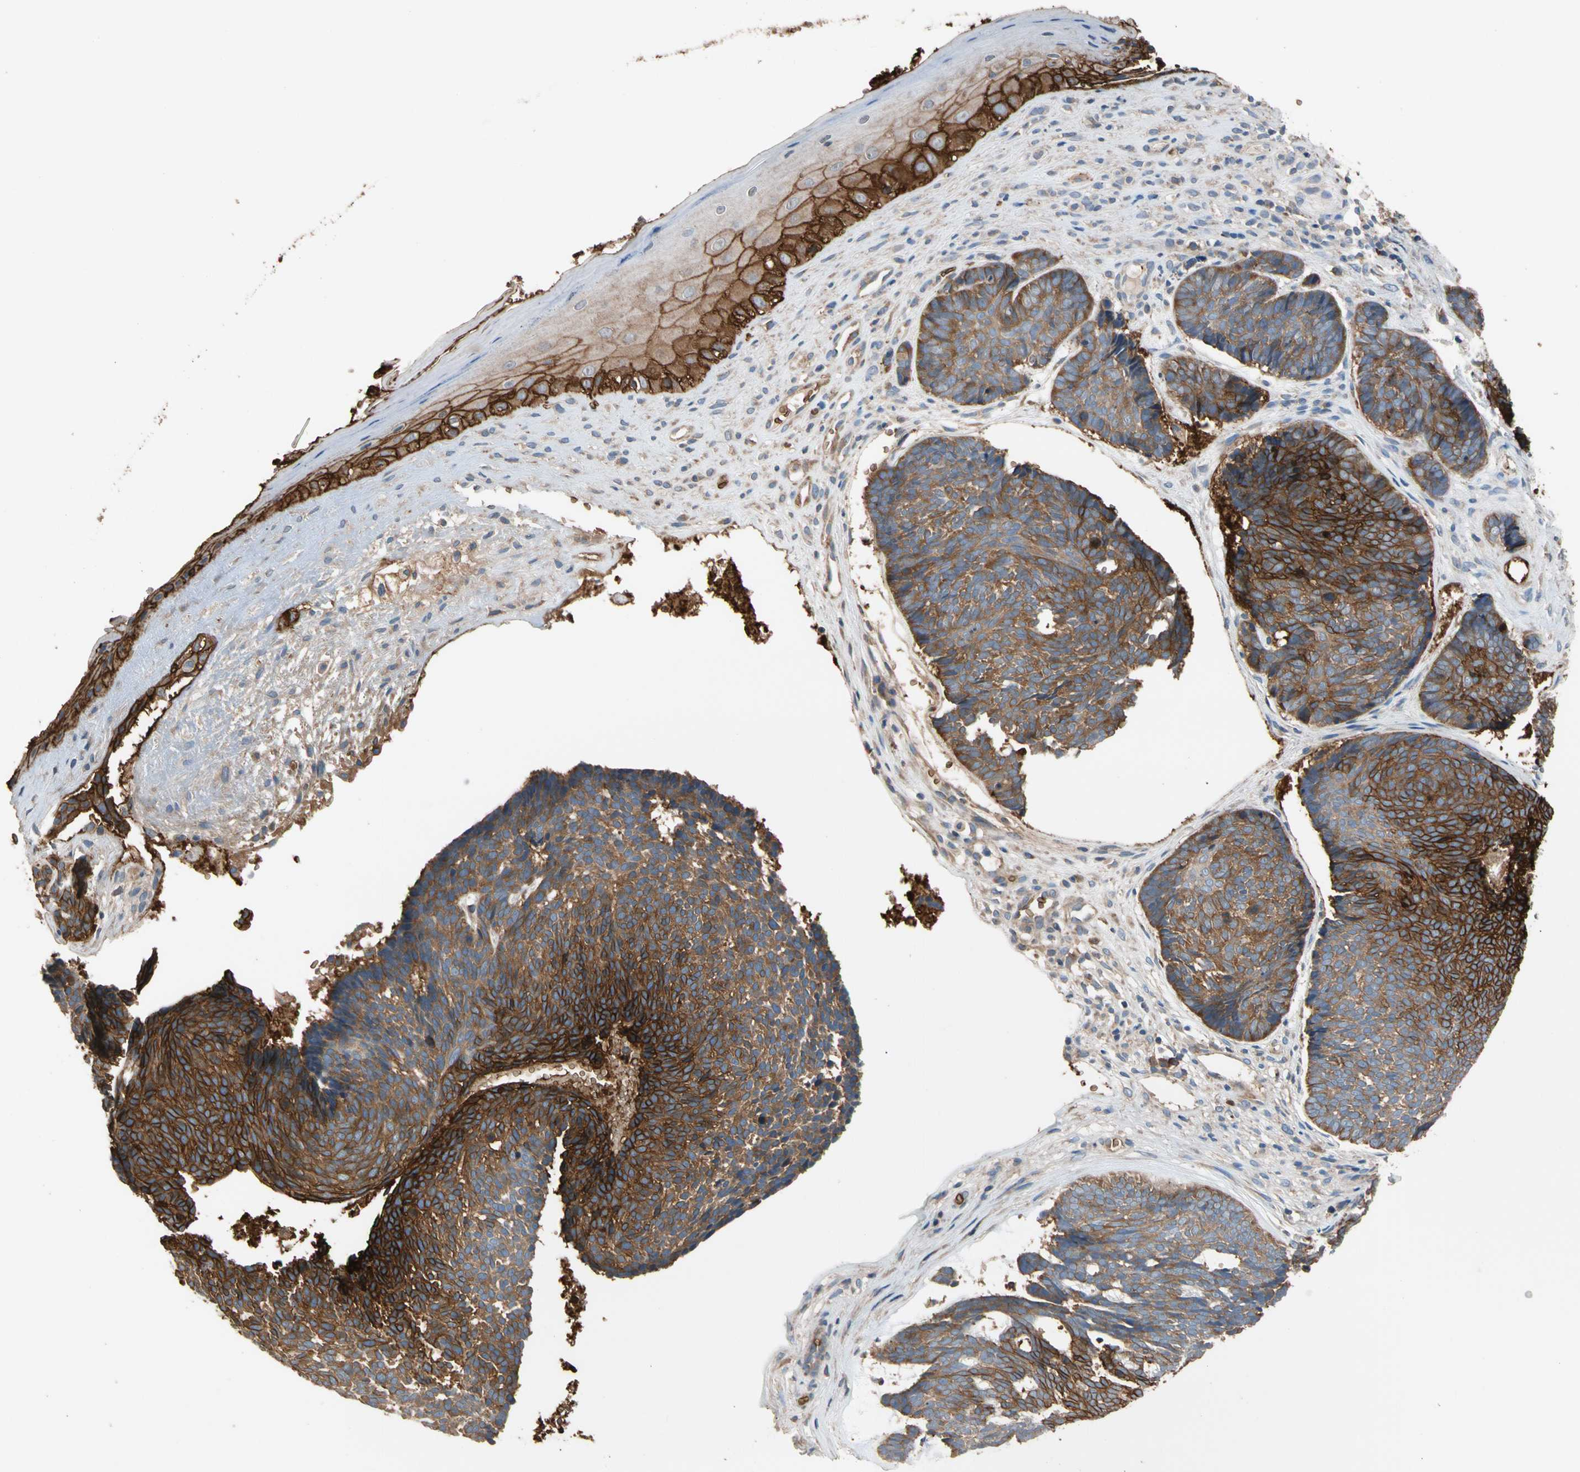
{"staining": {"intensity": "strong", "quantity": ">75%", "location": "cytoplasmic/membranous"}, "tissue": "skin cancer", "cell_type": "Tumor cells", "image_type": "cancer", "snomed": [{"axis": "morphology", "description": "Basal cell carcinoma"}, {"axis": "topography", "description": "Skin"}], "caption": "This image displays skin basal cell carcinoma stained with immunohistochemistry to label a protein in brown. The cytoplasmic/membranous of tumor cells show strong positivity for the protein. Nuclei are counter-stained blue.", "gene": "RIOK2", "patient": {"sex": "male", "age": 84}}